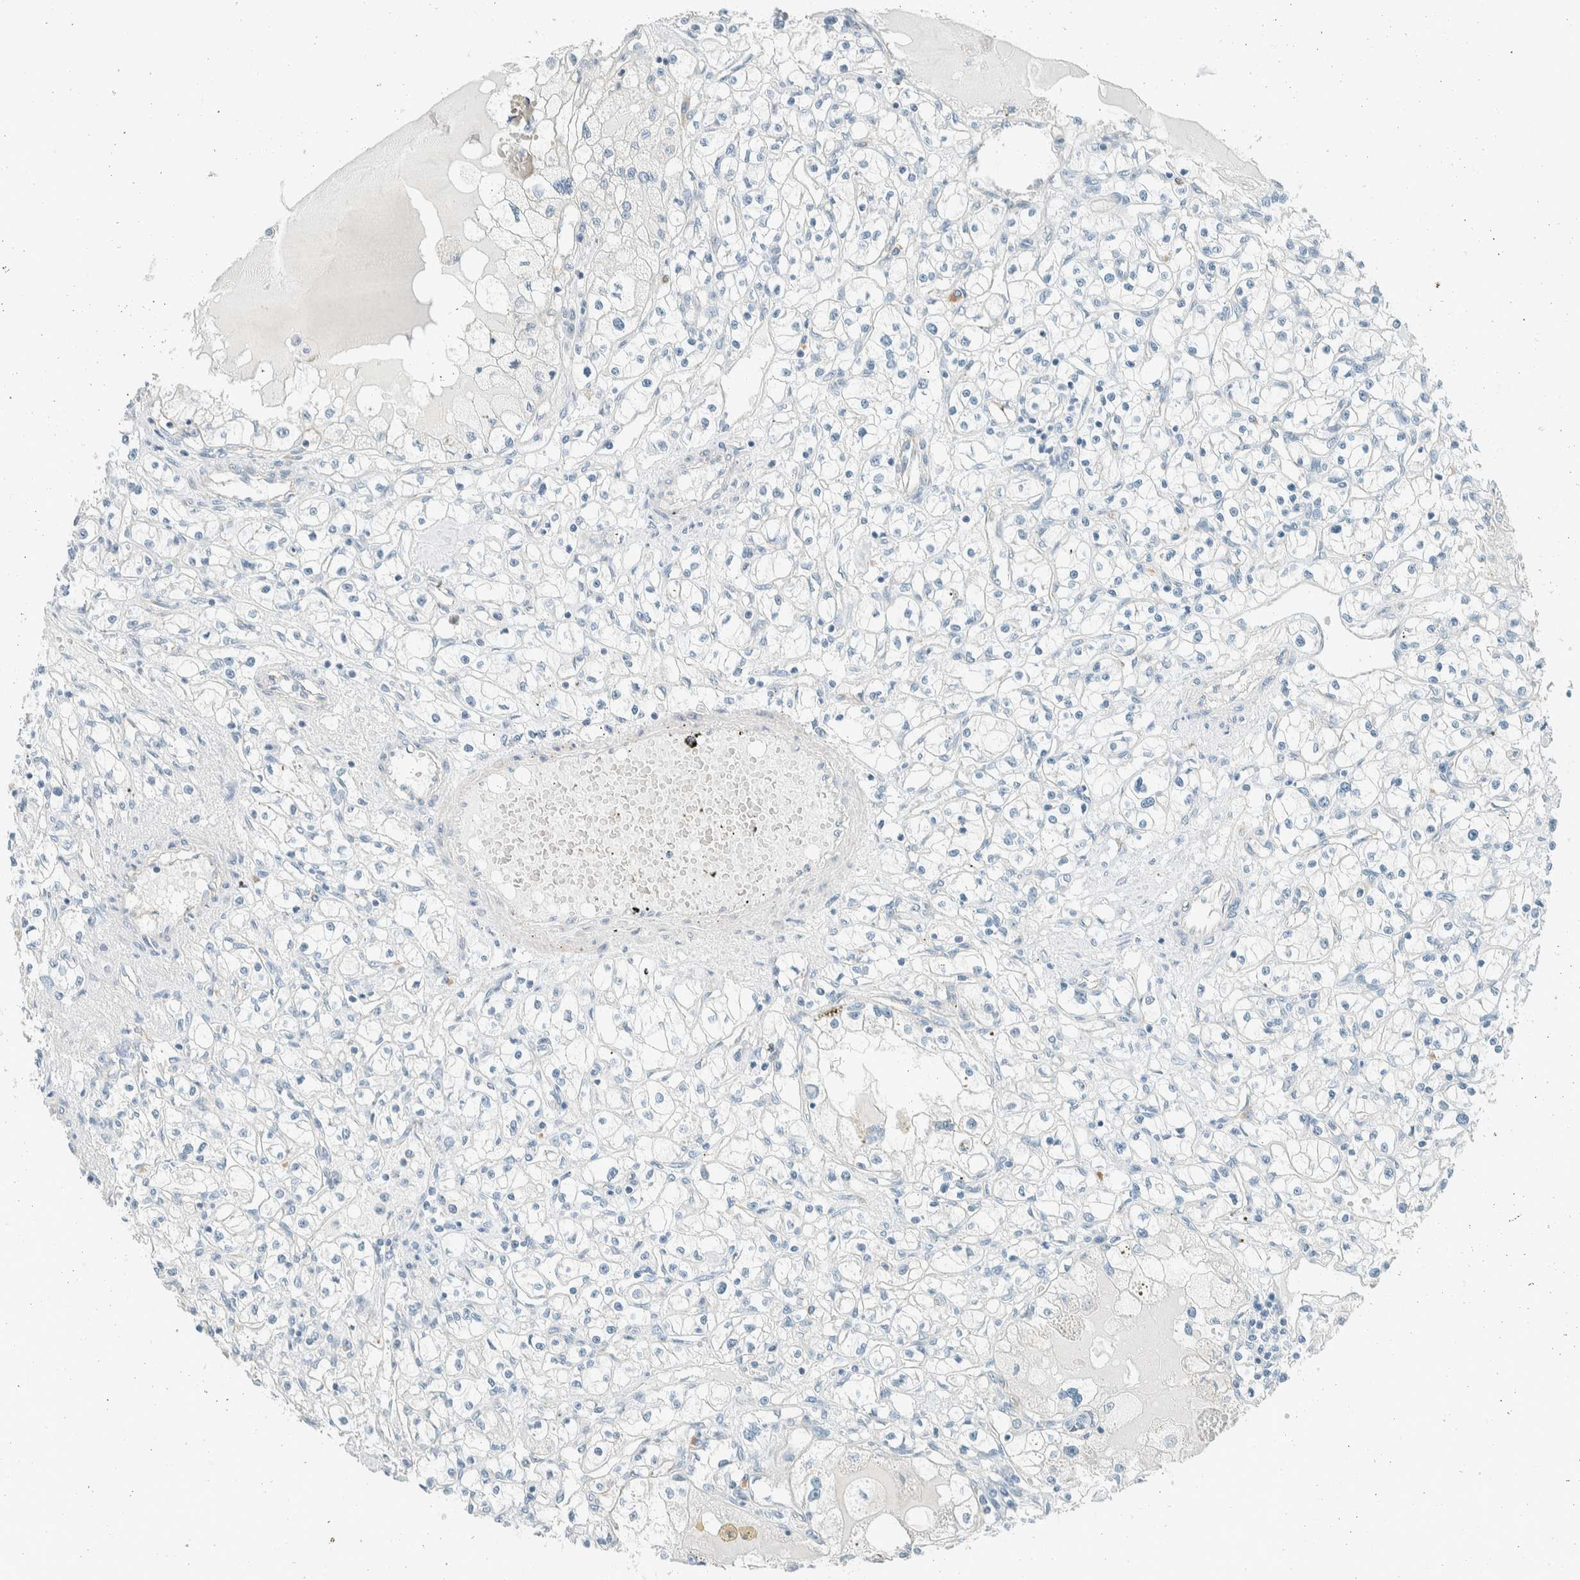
{"staining": {"intensity": "negative", "quantity": "none", "location": "none"}, "tissue": "renal cancer", "cell_type": "Tumor cells", "image_type": "cancer", "snomed": [{"axis": "morphology", "description": "Adenocarcinoma, NOS"}, {"axis": "topography", "description": "Kidney"}], "caption": "IHC photomicrograph of neoplastic tissue: human renal cancer (adenocarcinoma) stained with DAB exhibits no significant protein positivity in tumor cells.", "gene": "SLFN12", "patient": {"sex": "male", "age": 56}}